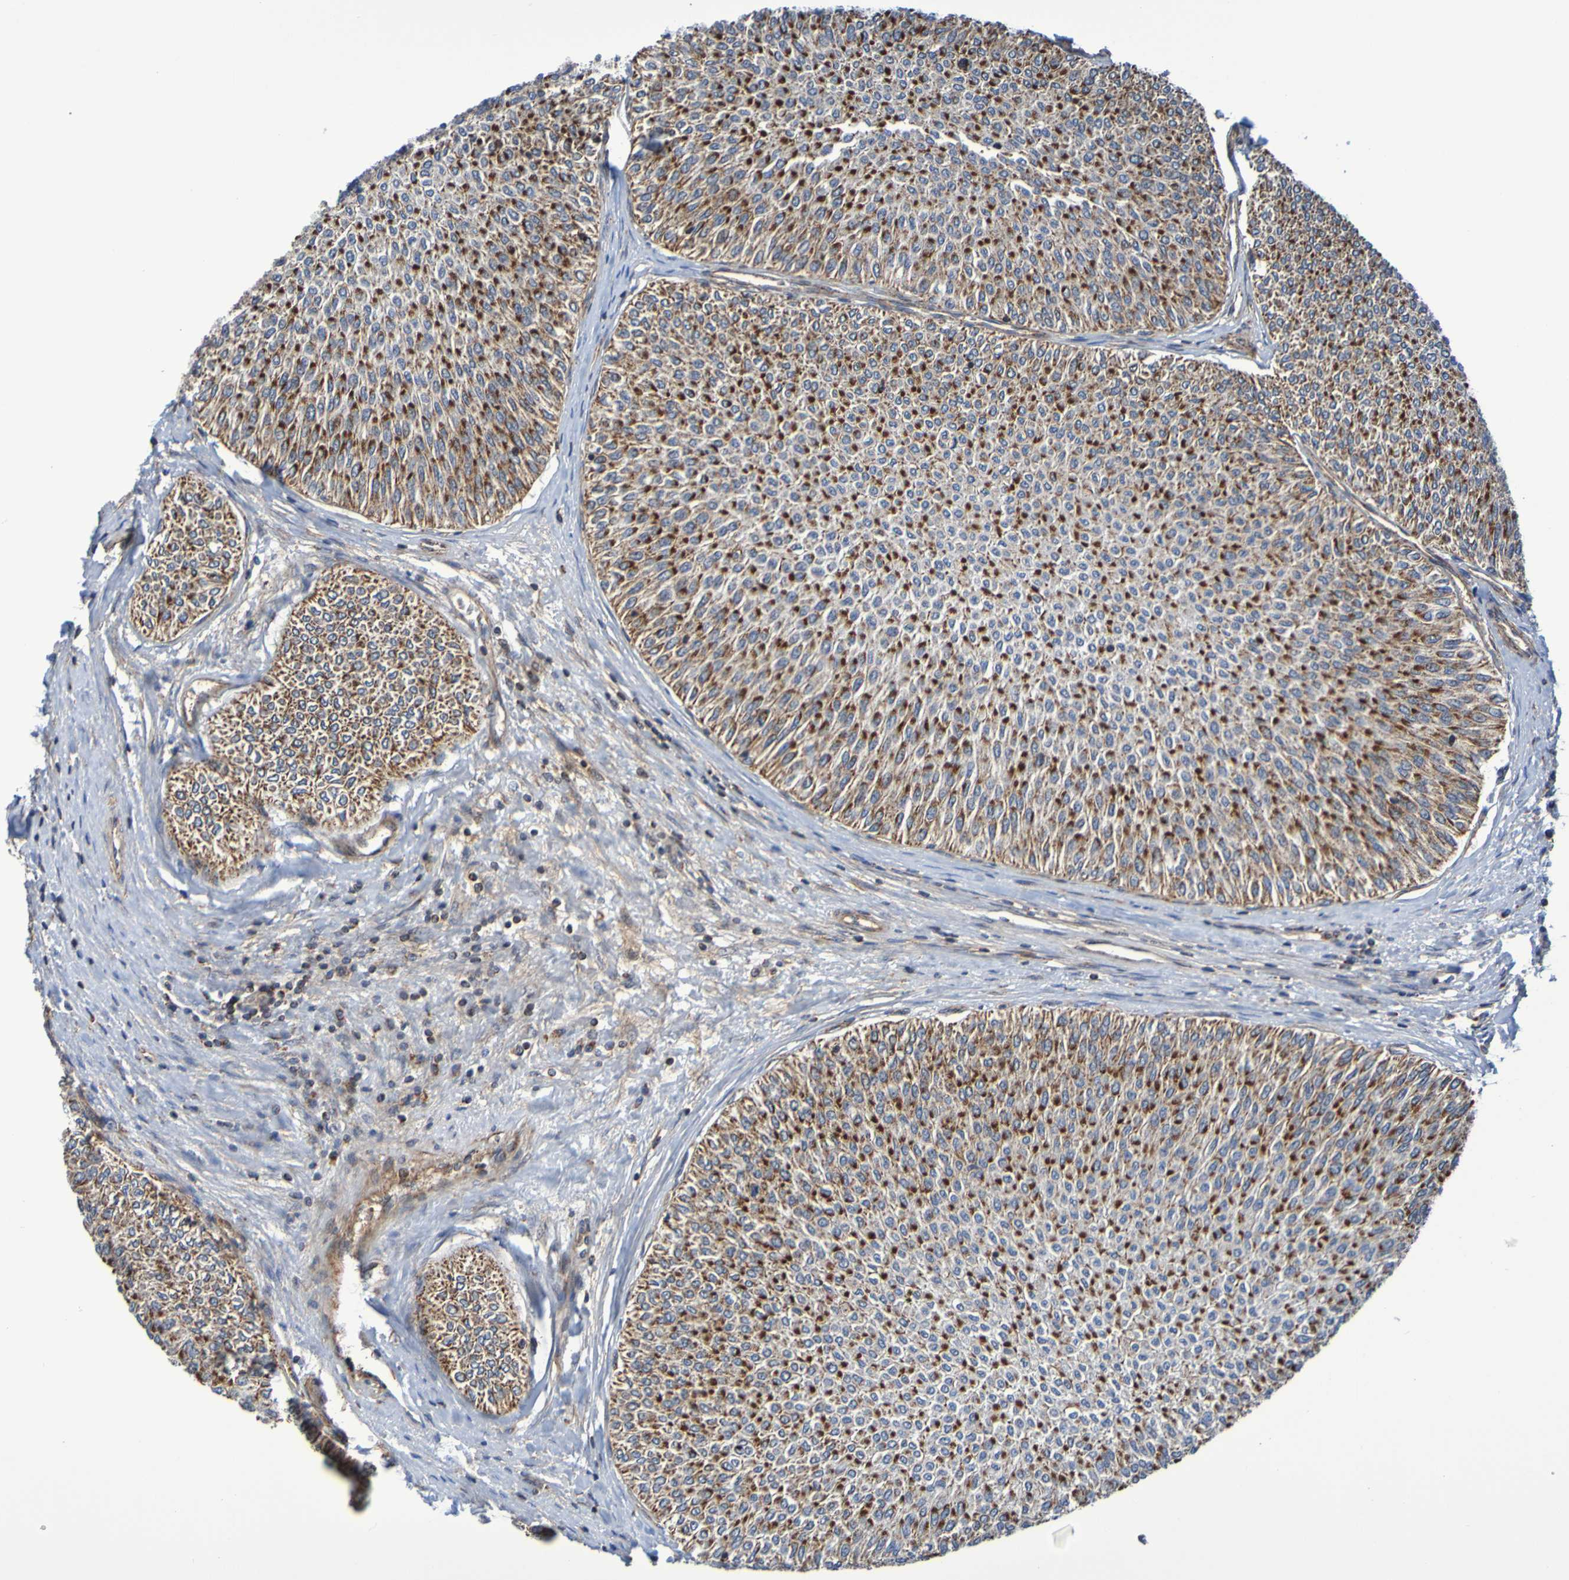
{"staining": {"intensity": "strong", "quantity": ">75%", "location": "cytoplasmic/membranous"}, "tissue": "urothelial cancer", "cell_type": "Tumor cells", "image_type": "cancer", "snomed": [{"axis": "morphology", "description": "Urothelial carcinoma, Low grade"}, {"axis": "topography", "description": "Urinary bladder"}], "caption": "Urothelial carcinoma (low-grade) was stained to show a protein in brown. There is high levels of strong cytoplasmic/membranous staining in about >75% of tumor cells.", "gene": "CCDC51", "patient": {"sex": "male", "age": 78}}